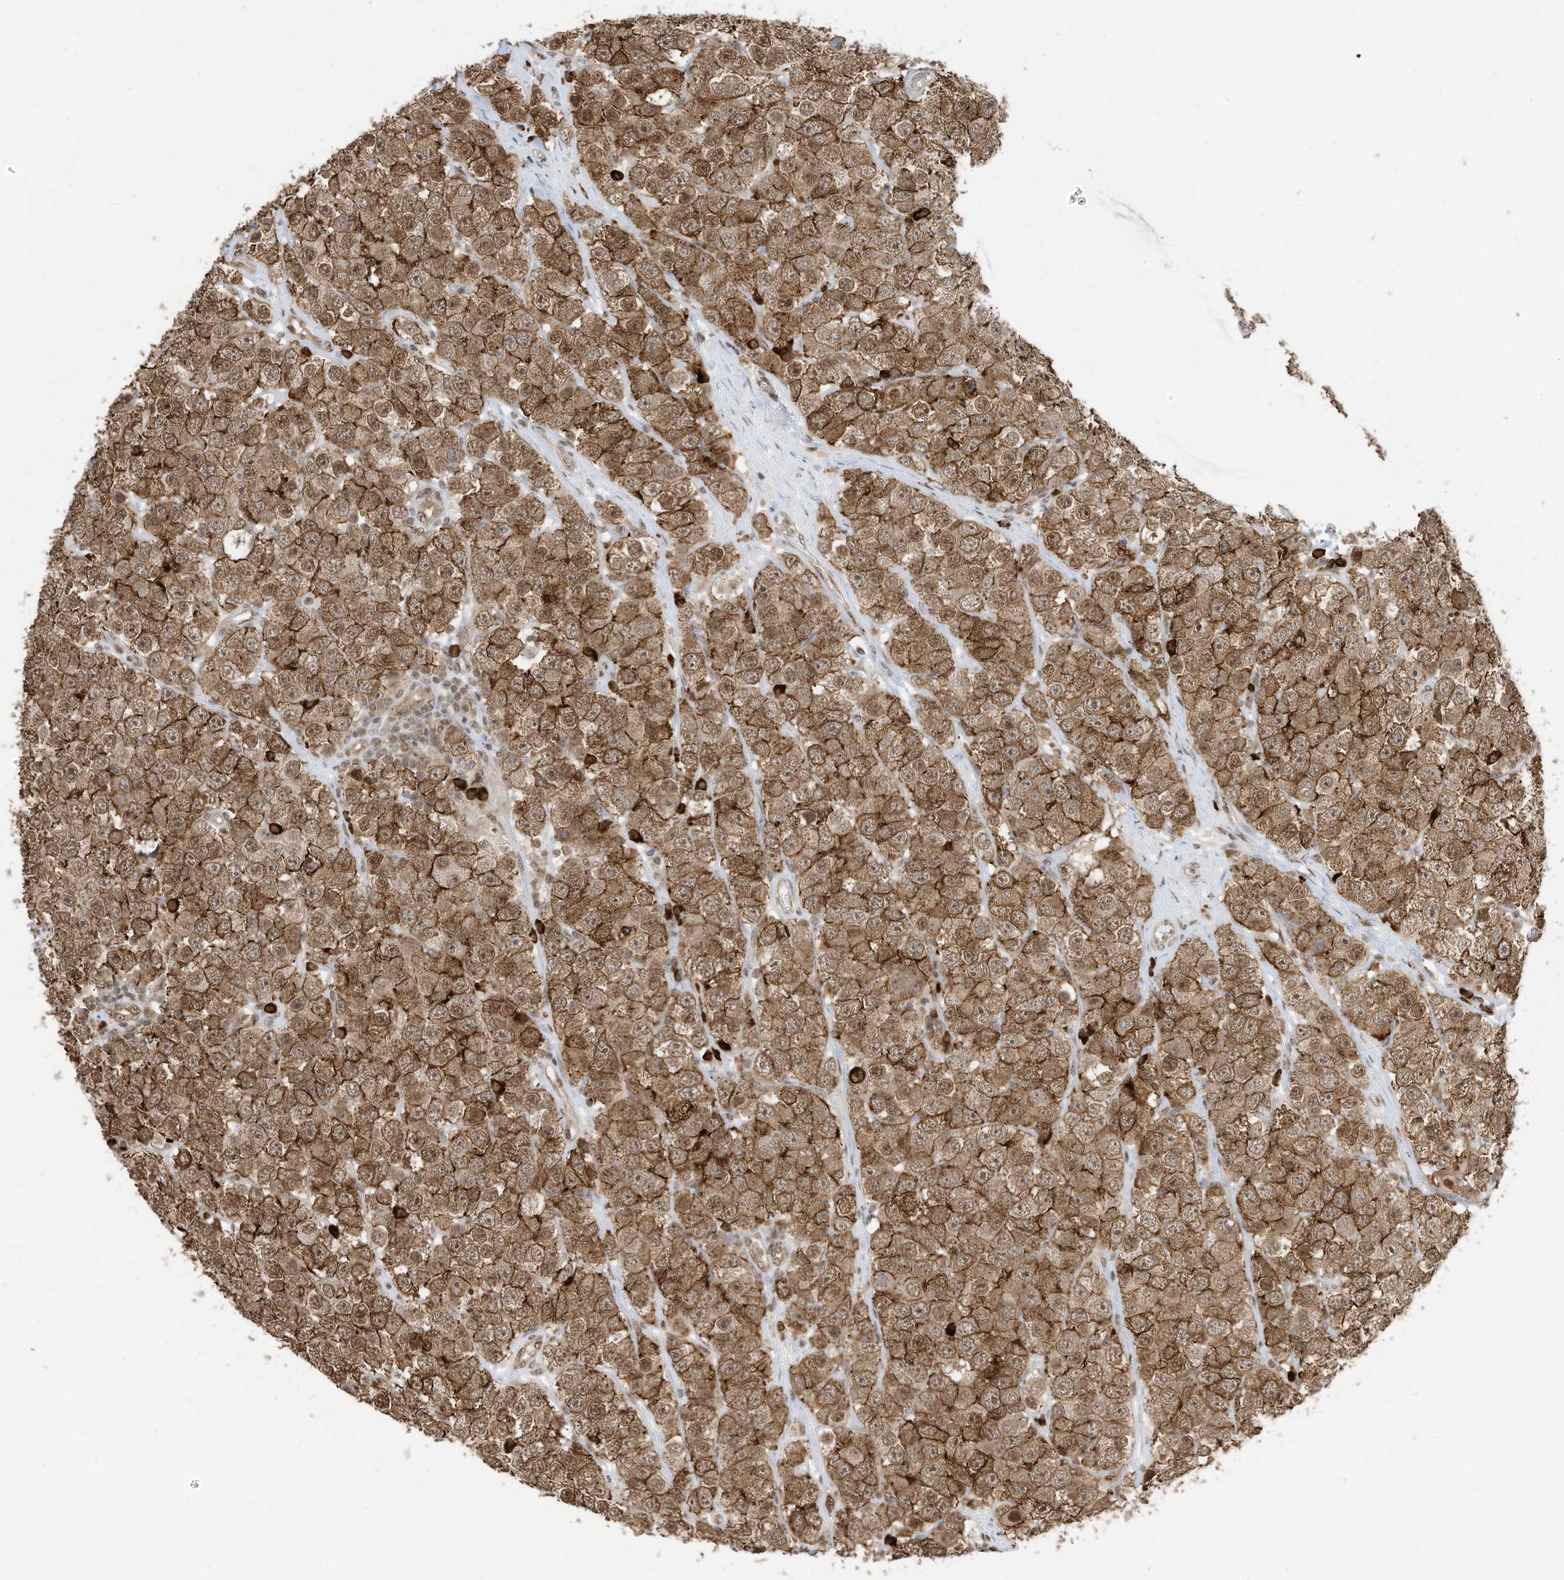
{"staining": {"intensity": "moderate", "quantity": ">75%", "location": "cytoplasmic/membranous,nuclear"}, "tissue": "testis cancer", "cell_type": "Tumor cells", "image_type": "cancer", "snomed": [{"axis": "morphology", "description": "Seminoma, NOS"}, {"axis": "topography", "description": "Testis"}], "caption": "Immunohistochemical staining of human seminoma (testis) demonstrates moderate cytoplasmic/membranous and nuclear protein staining in about >75% of tumor cells.", "gene": "ZNF195", "patient": {"sex": "male", "age": 28}}